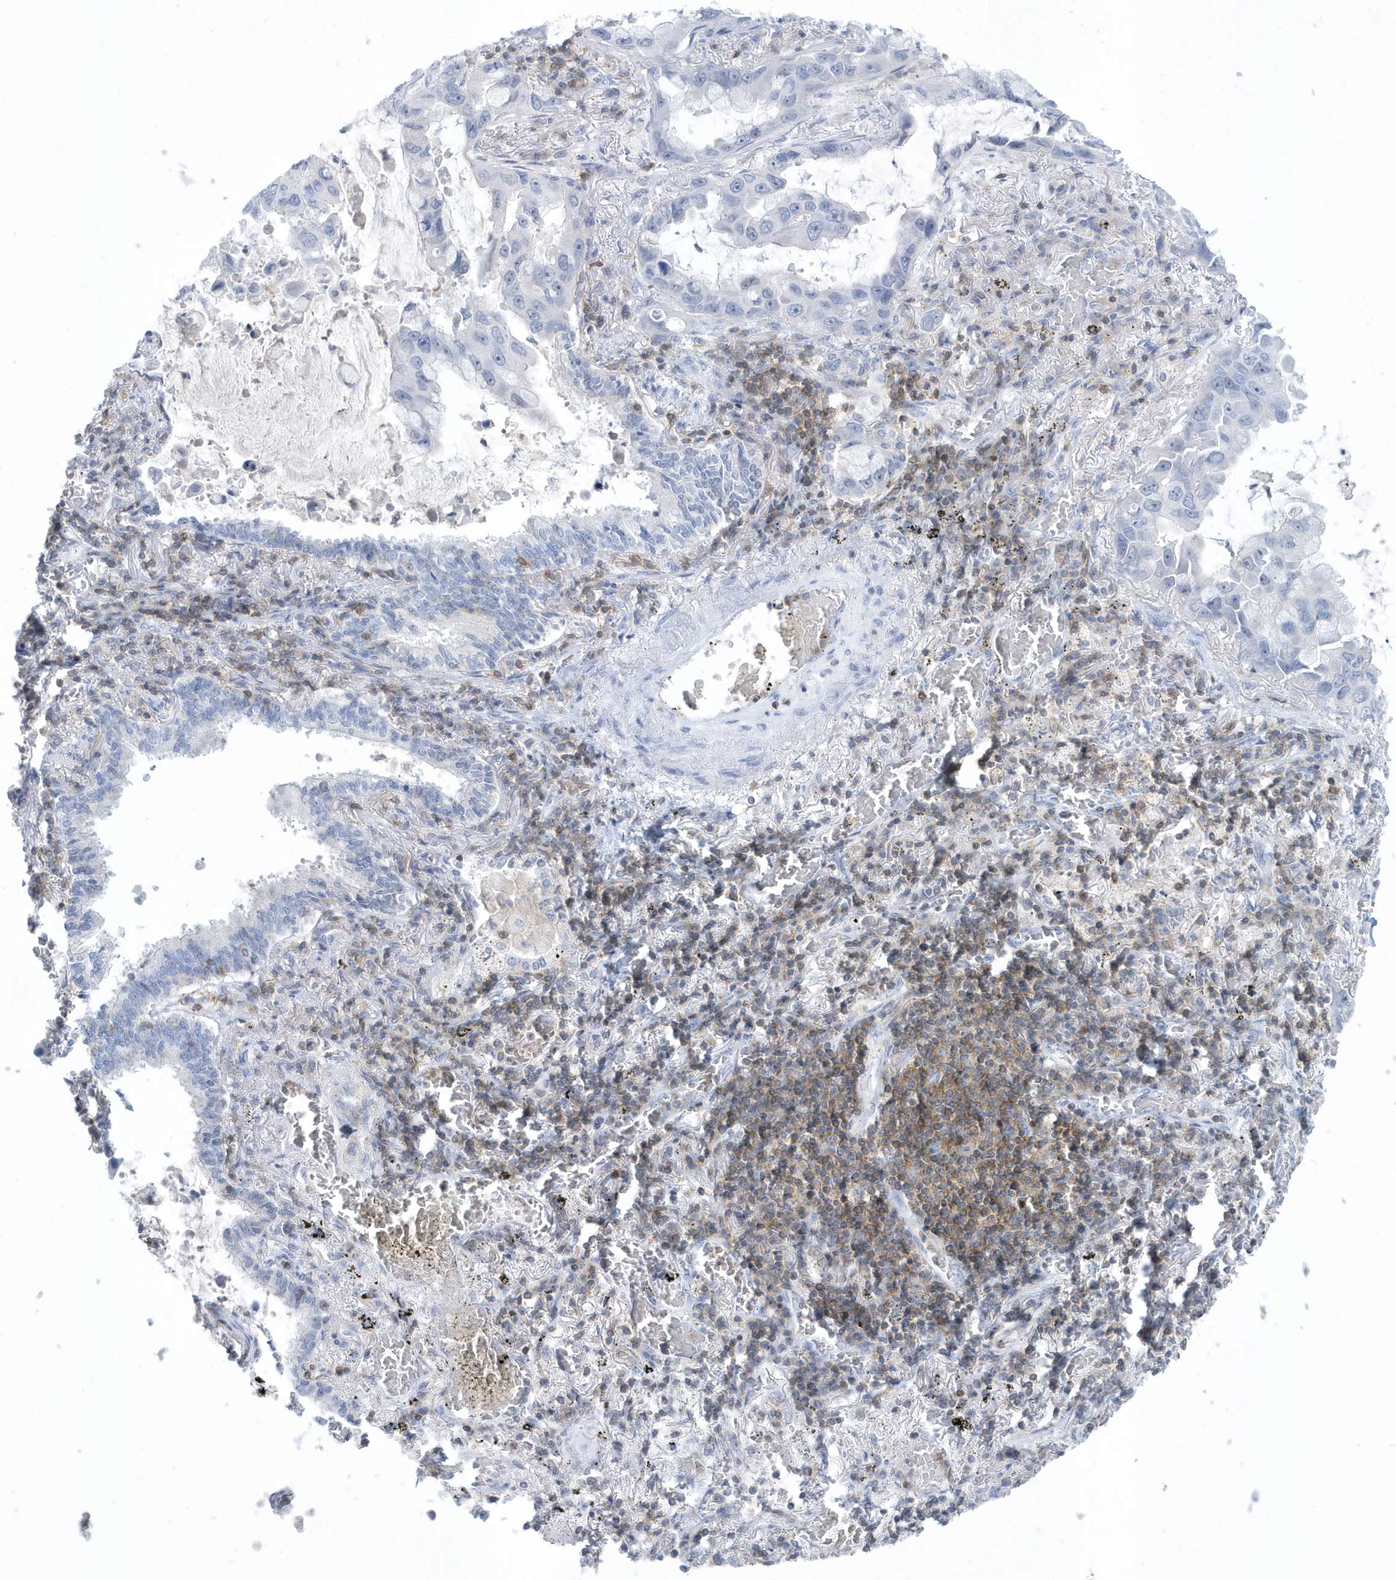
{"staining": {"intensity": "negative", "quantity": "none", "location": "none"}, "tissue": "lung cancer", "cell_type": "Tumor cells", "image_type": "cancer", "snomed": [{"axis": "morphology", "description": "Adenocarcinoma, NOS"}, {"axis": "topography", "description": "Lung"}], "caption": "Immunohistochemistry image of neoplastic tissue: human adenocarcinoma (lung) stained with DAB (3,3'-diaminobenzidine) exhibits no significant protein positivity in tumor cells. Nuclei are stained in blue.", "gene": "PSD4", "patient": {"sex": "male", "age": 64}}